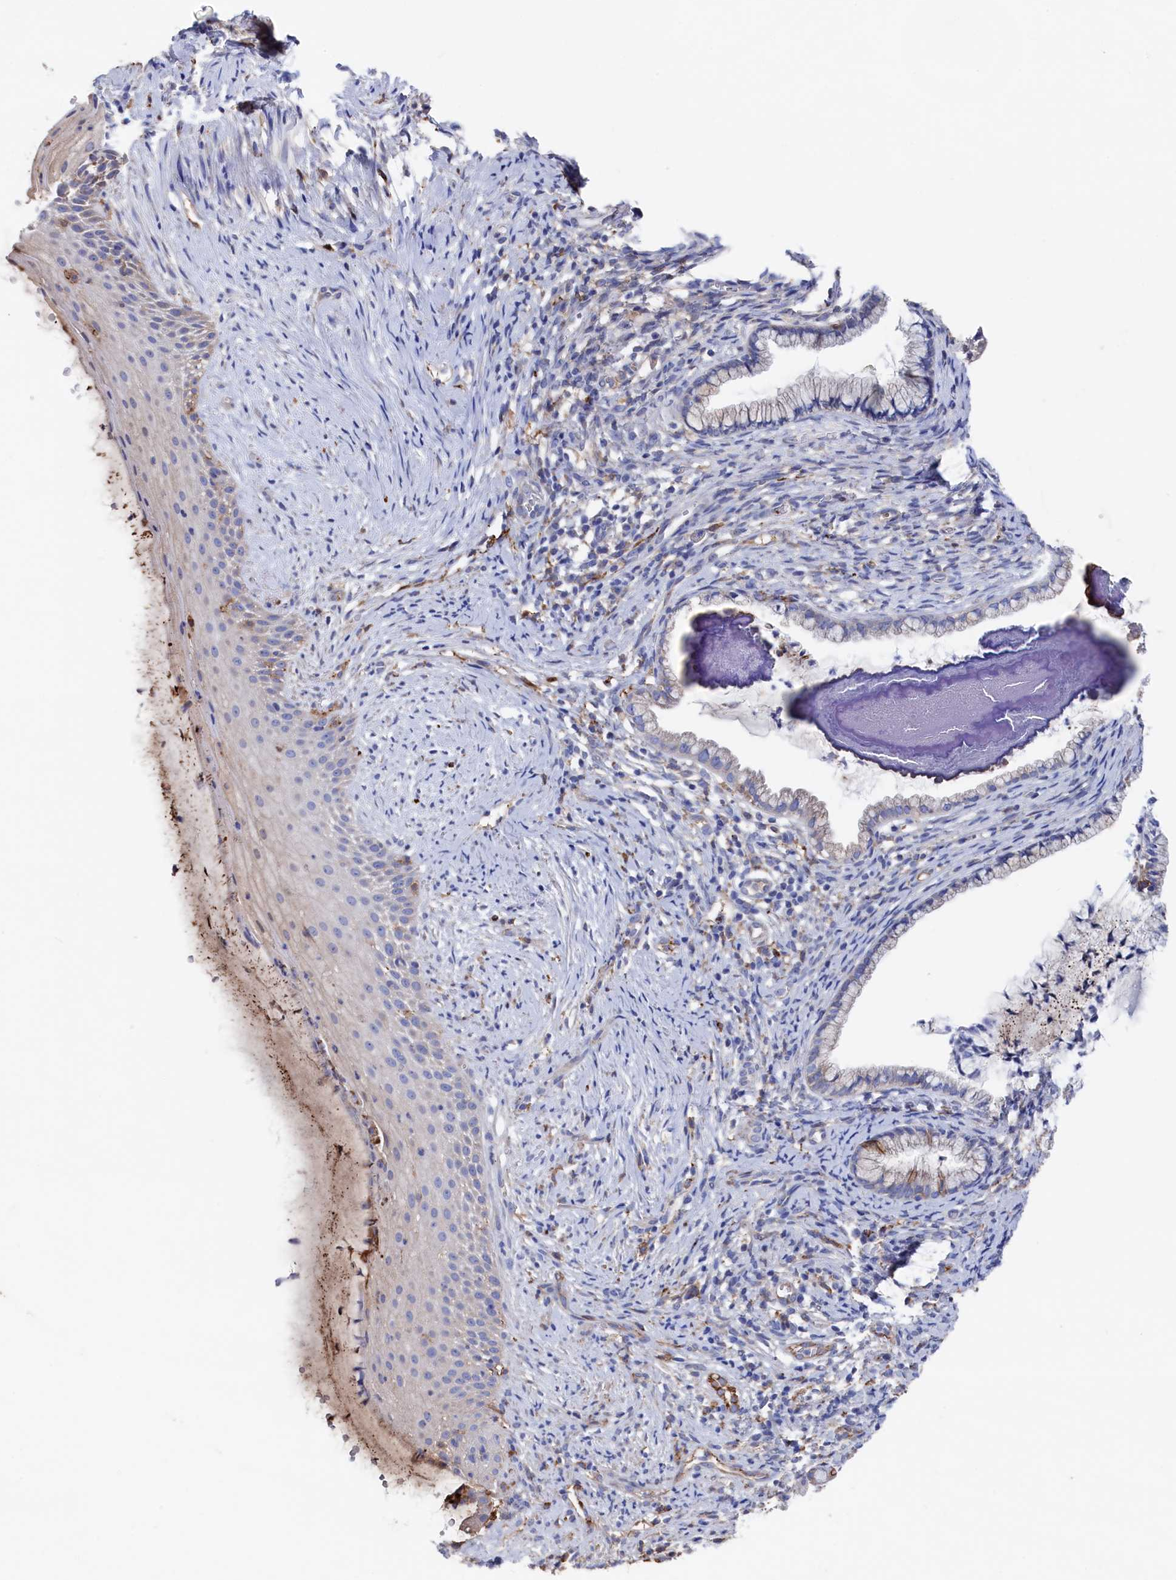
{"staining": {"intensity": "moderate", "quantity": "<25%", "location": "cytoplasmic/membranous"}, "tissue": "cervix", "cell_type": "Glandular cells", "image_type": "normal", "snomed": [{"axis": "morphology", "description": "Normal tissue, NOS"}, {"axis": "topography", "description": "Cervix"}], "caption": "IHC staining of normal cervix, which shows low levels of moderate cytoplasmic/membranous staining in approximately <25% of glandular cells indicating moderate cytoplasmic/membranous protein staining. The staining was performed using DAB (3,3'-diaminobenzidine) (brown) for protein detection and nuclei were counterstained in hematoxylin (blue).", "gene": "C12orf73", "patient": {"sex": "female", "age": 36}}